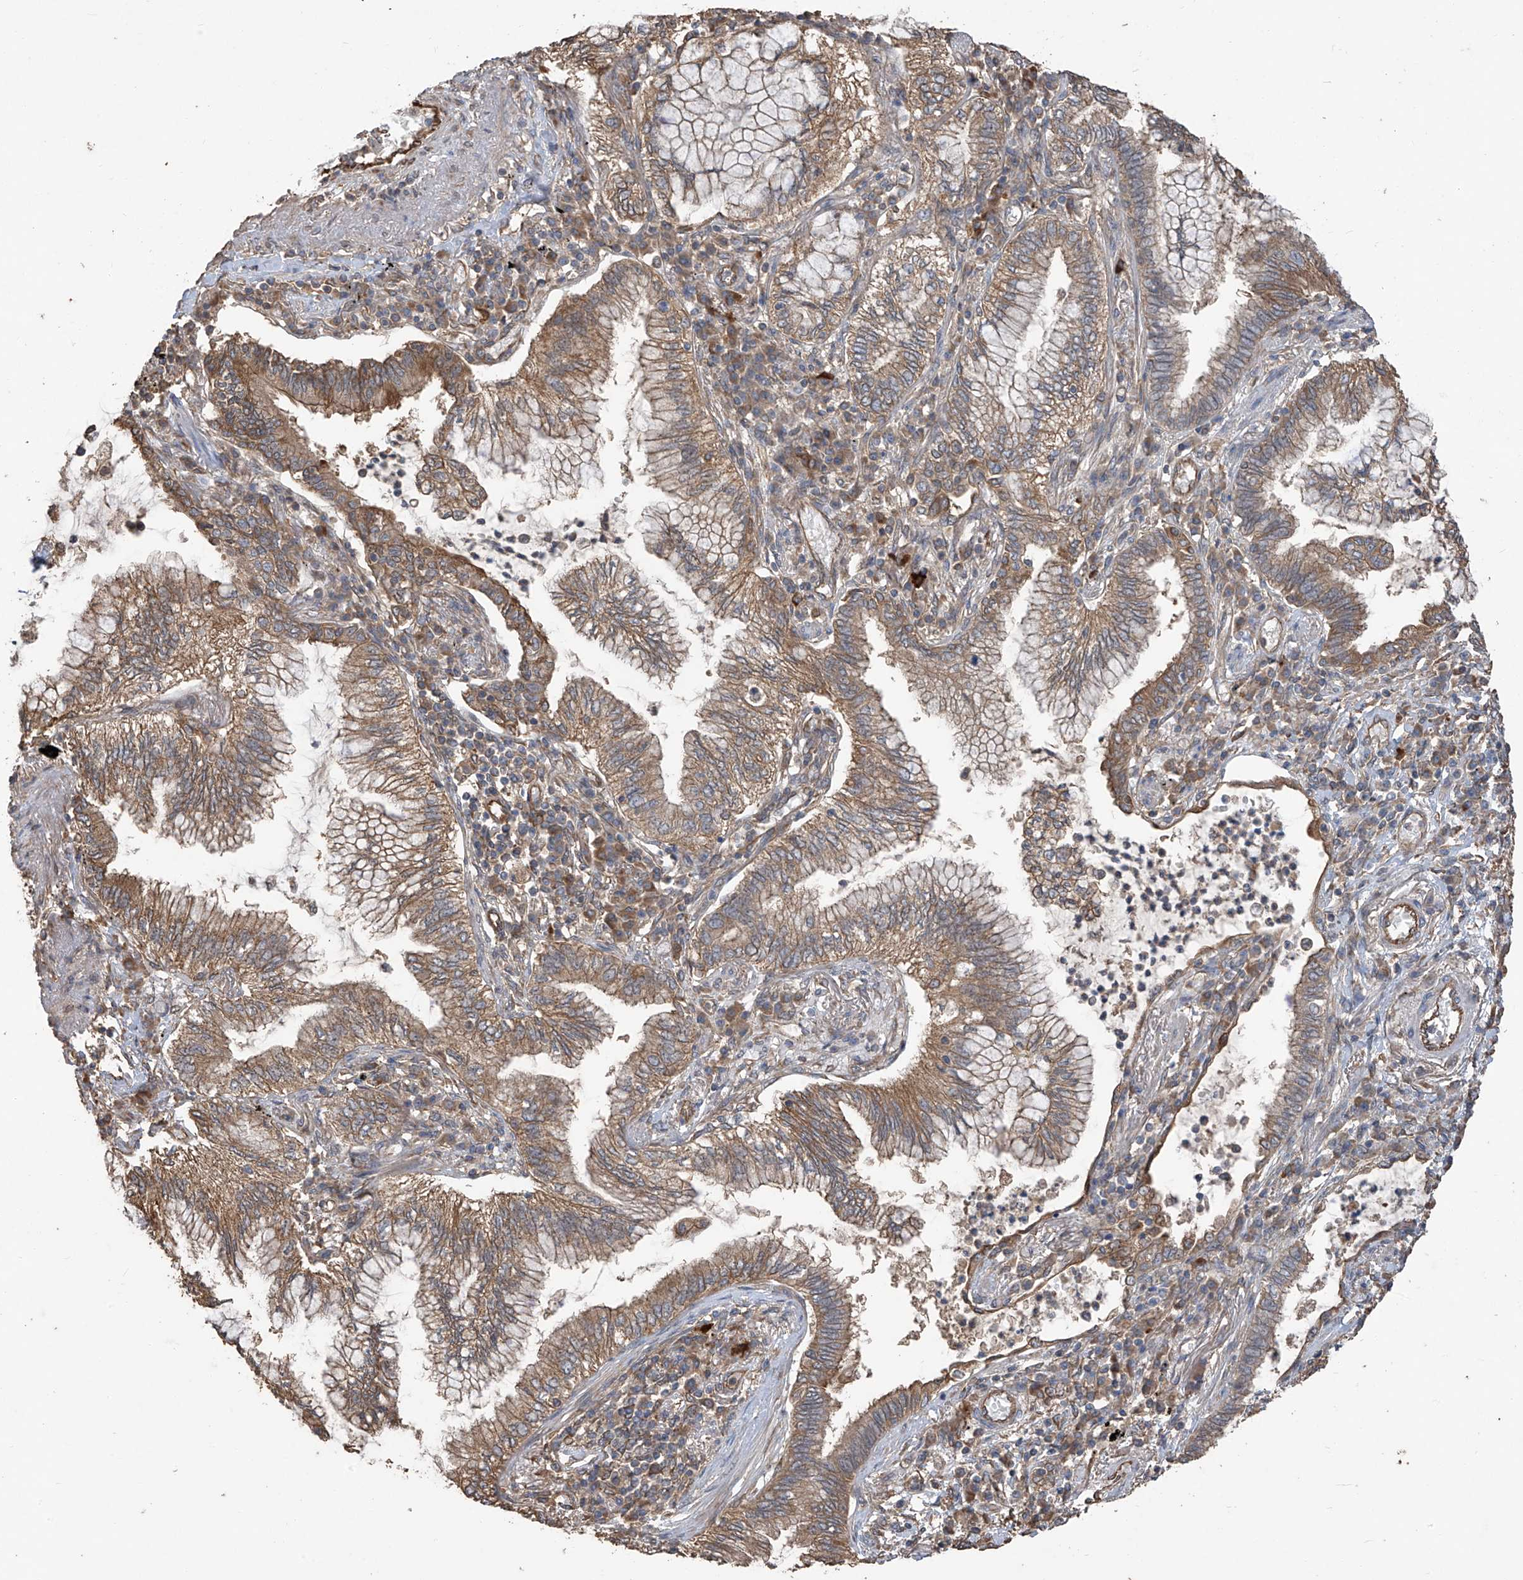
{"staining": {"intensity": "moderate", "quantity": ">75%", "location": "cytoplasmic/membranous"}, "tissue": "bronchus", "cell_type": "Respiratory epithelial cells", "image_type": "normal", "snomed": [{"axis": "morphology", "description": "Normal tissue, NOS"}, {"axis": "morphology", "description": "Adenocarcinoma, NOS"}, {"axis": "topography", "description": "Bronchus"}, {"axis": "topography", "description": "Lung"}], "caption": "Respiratory epithelial cells exhibit moderate cytoplasmic/membranous positivity in approximately >75% of cells in benign bronchus.", "gene": "AGBL5", "patient": {"sex": "female", "age": 70}}